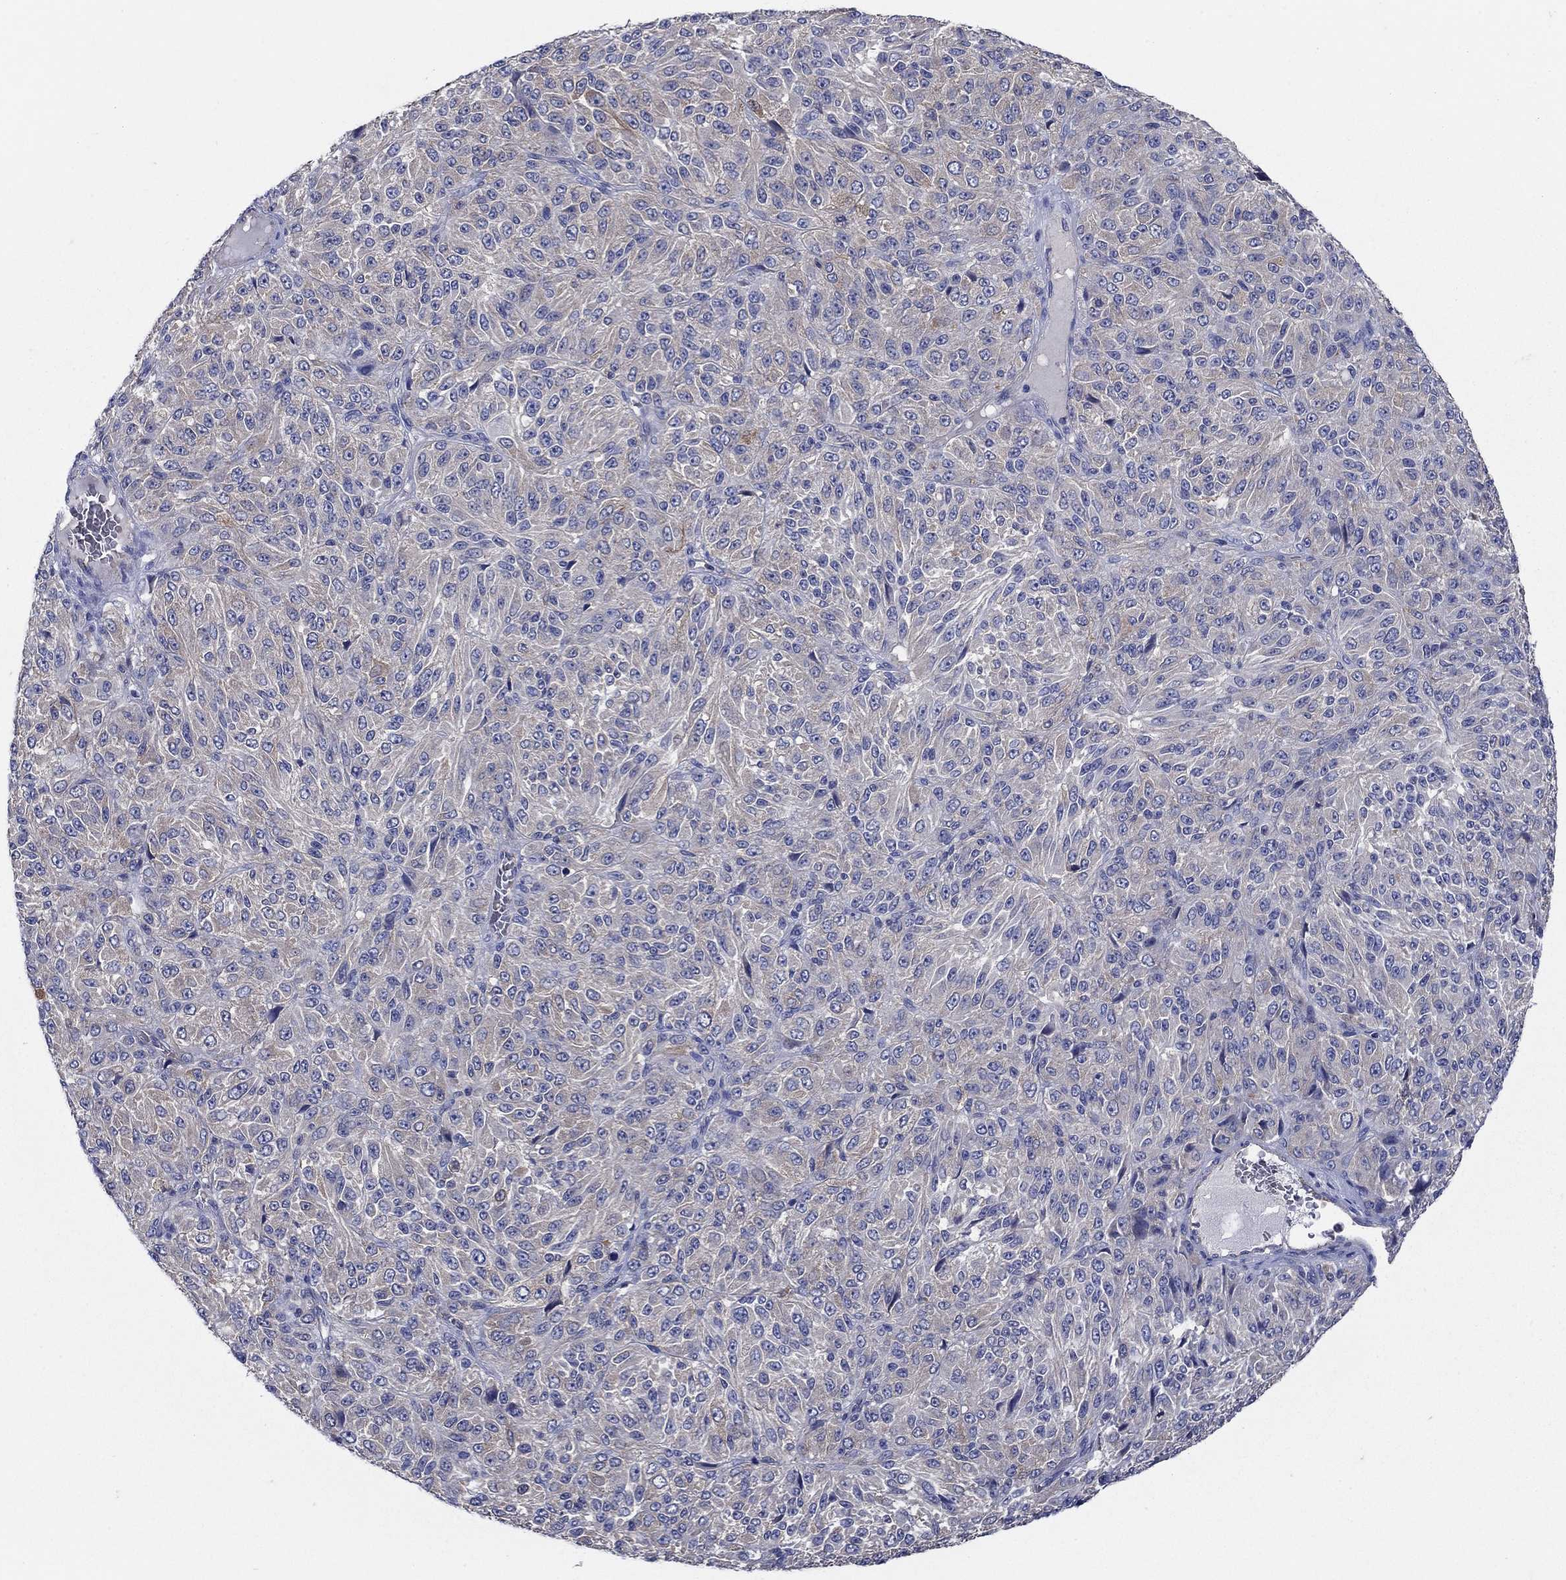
{"staining": {"intensity": "negative", "quantity": "none", "location": "none"}, "tissue": "melanoma", "cell_type": "Tumor cells", "image_type": "cancer", "snomed": [{"axis": "morphology", "description": "Malignant melanoma, Metastatic site"}, {"axis": "topography", "description": "Brain"}], "caption": "Melanoma was stained to show a protein in brown. There is no significant expression in tumor cells. The staining is performed using DAB brown chromogen with nuclei counter-stained in using hematoxylin.", "gene": "FLNC", "patient": {"sex": "female", "age": 56}}